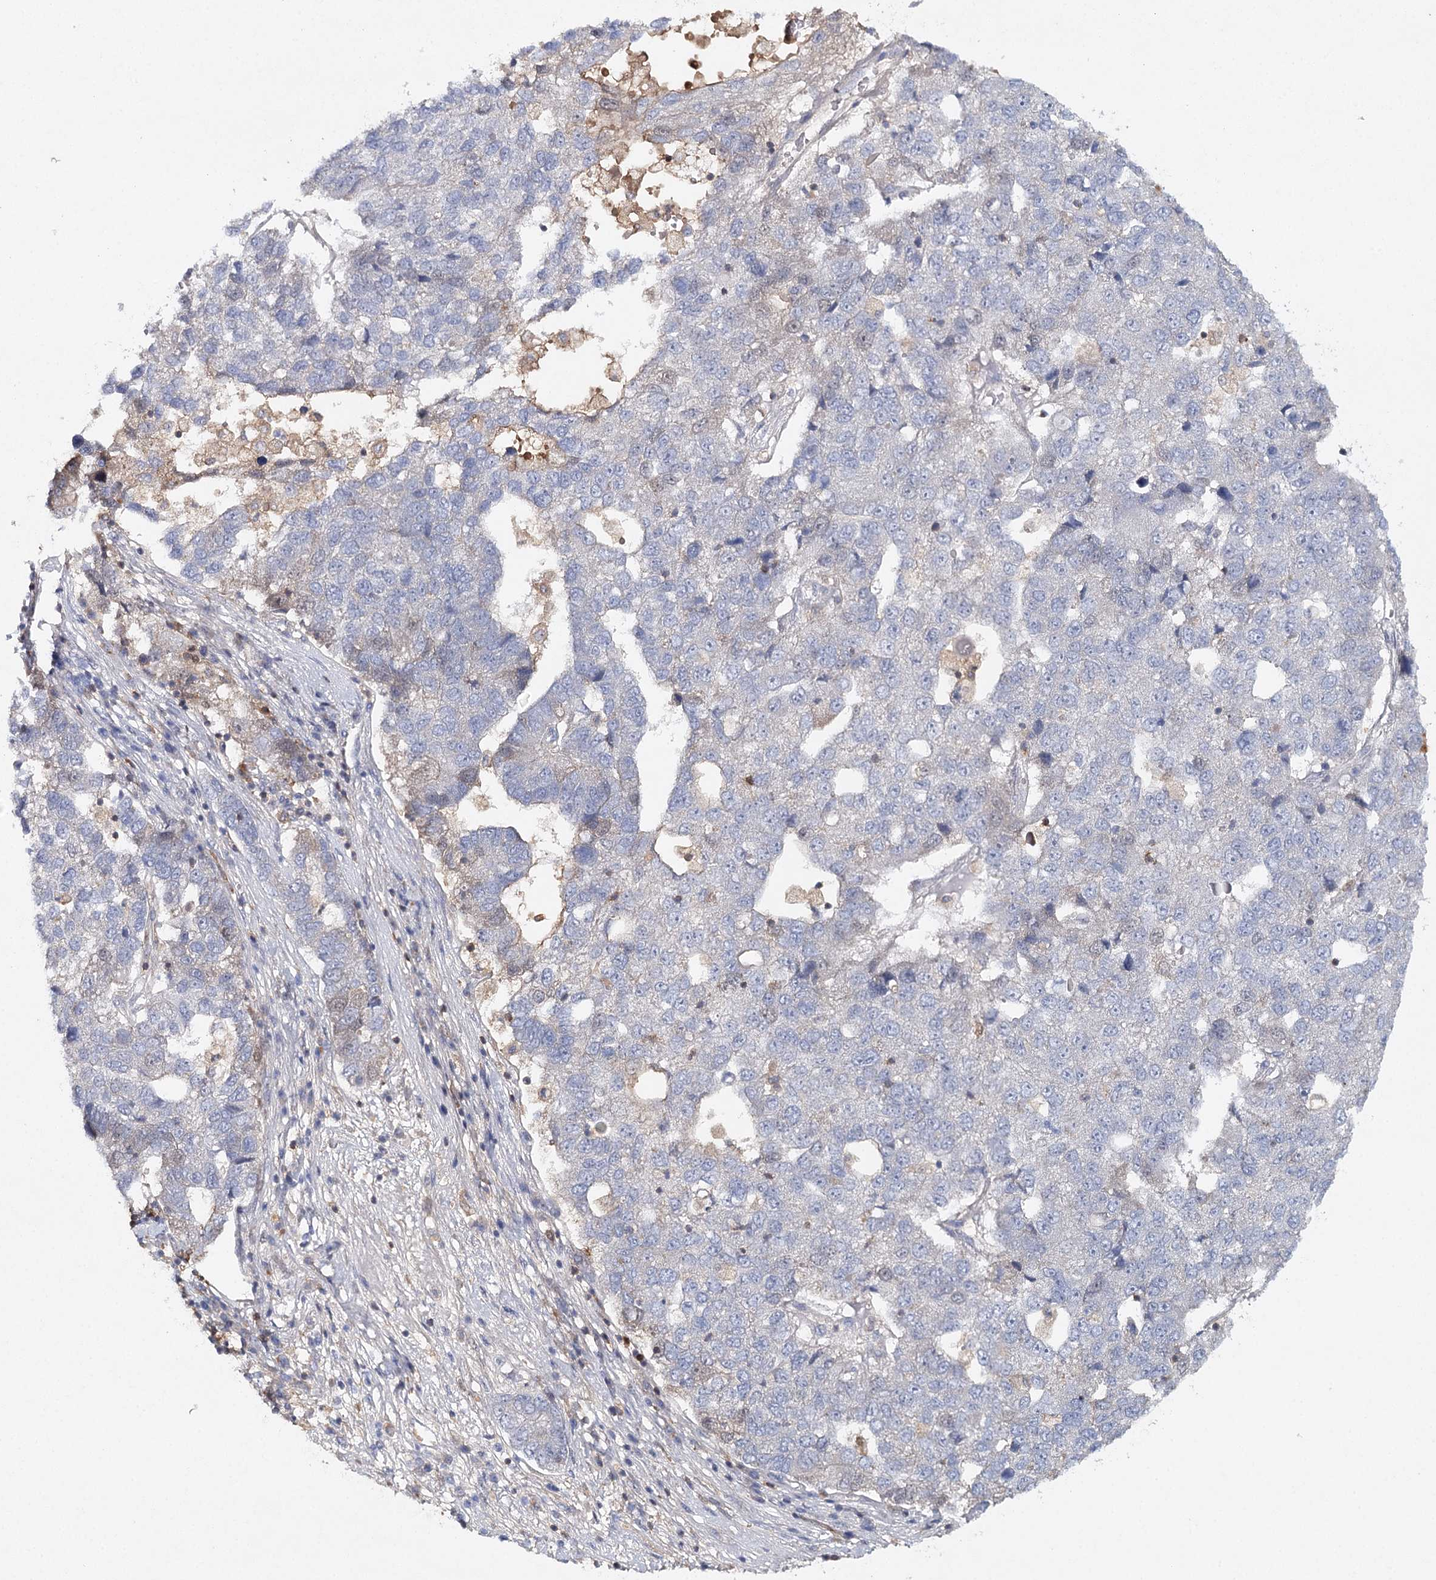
{"staining": {"intensity": "negative", "quantity": "none", "location": "none"}, "tissue": "pancreatic cancer", "cell_type": "Tumor cells", "image_type": "cancer", "snomed": [{"axis": "morphology", "description": "Adenocarcinoma, NOS"}, {"axis": "topography", "description": "Pancreas"}], "caption": "IHC image of neoplastic tissue: pancreatic cancer (adenocarcinoma) stained with DAB (3,3'-diaminobenzidine) demonstrates no significant protein staining in tumor cells.", "gene": "SLC41A2", "patient": {"sex": "female", "age": 61}}